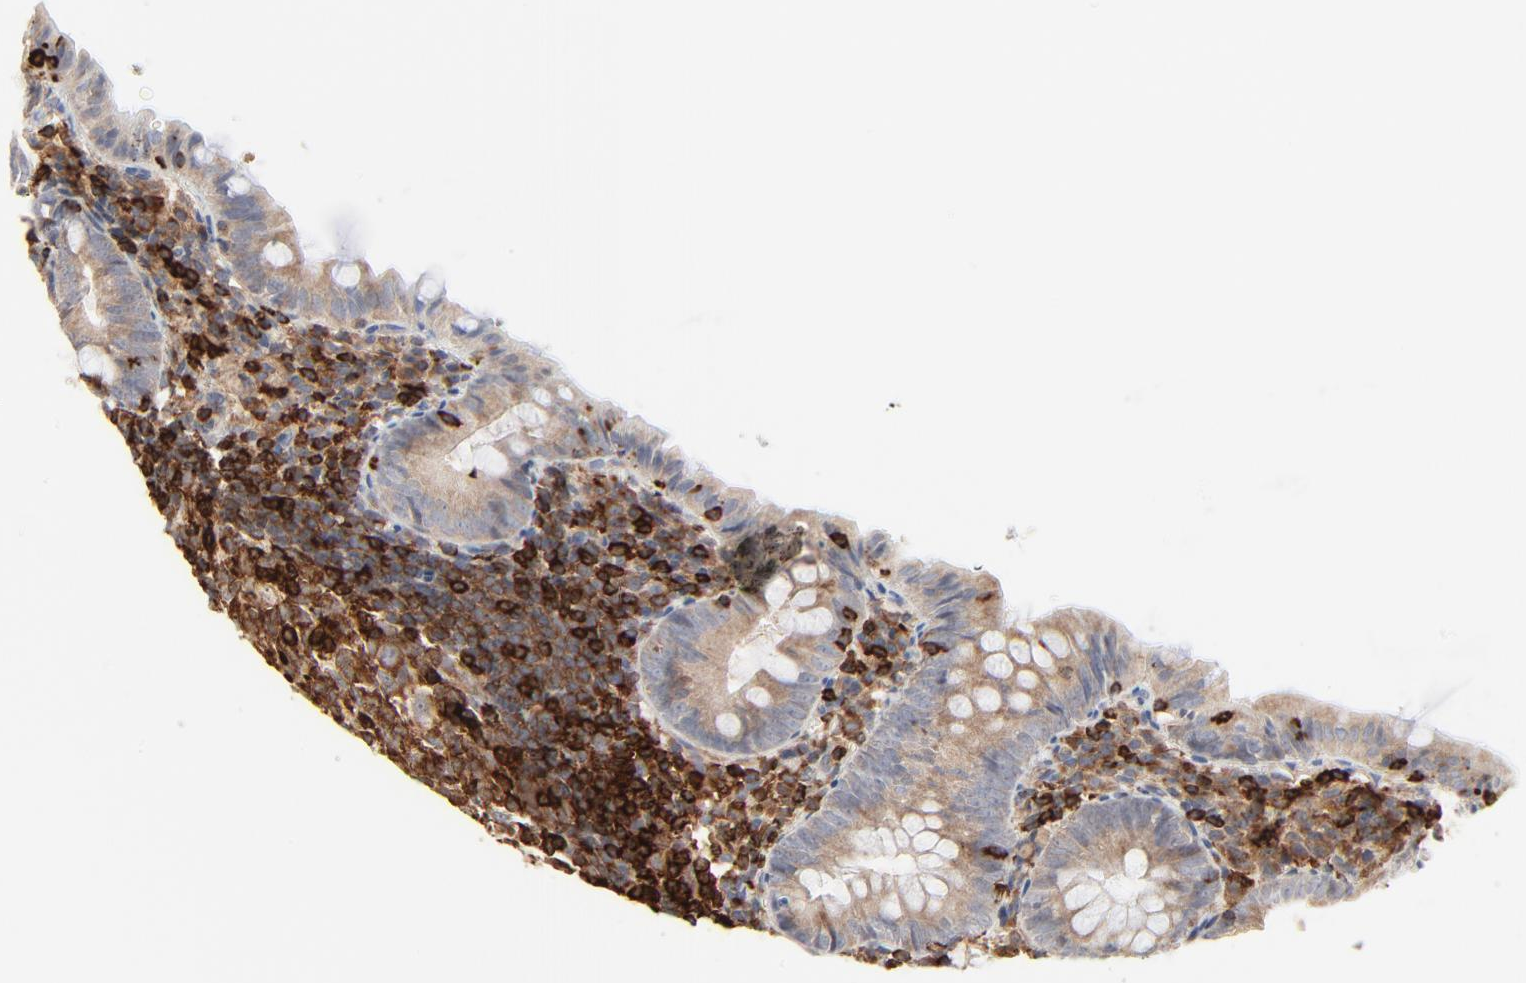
{"staining": {"intensity": "negative", "quantity": "none", "location": "none"}, "tissue": "appendix", "cell_type": "Glandular cells", "image_type": "normal", "snomed": [{"axis": "morphology", "description": "Normal tissue, NOS"}, {"axis": "topography", "description": "Appendix"}], "caption": "The photomicrograph shows no staining of glandular cells in normal appendix. (DAB immunohistochemistry (IHC), high magnification).", "gene": "SH3KBP1", "patient": {"sex": "female", "age": 10}}